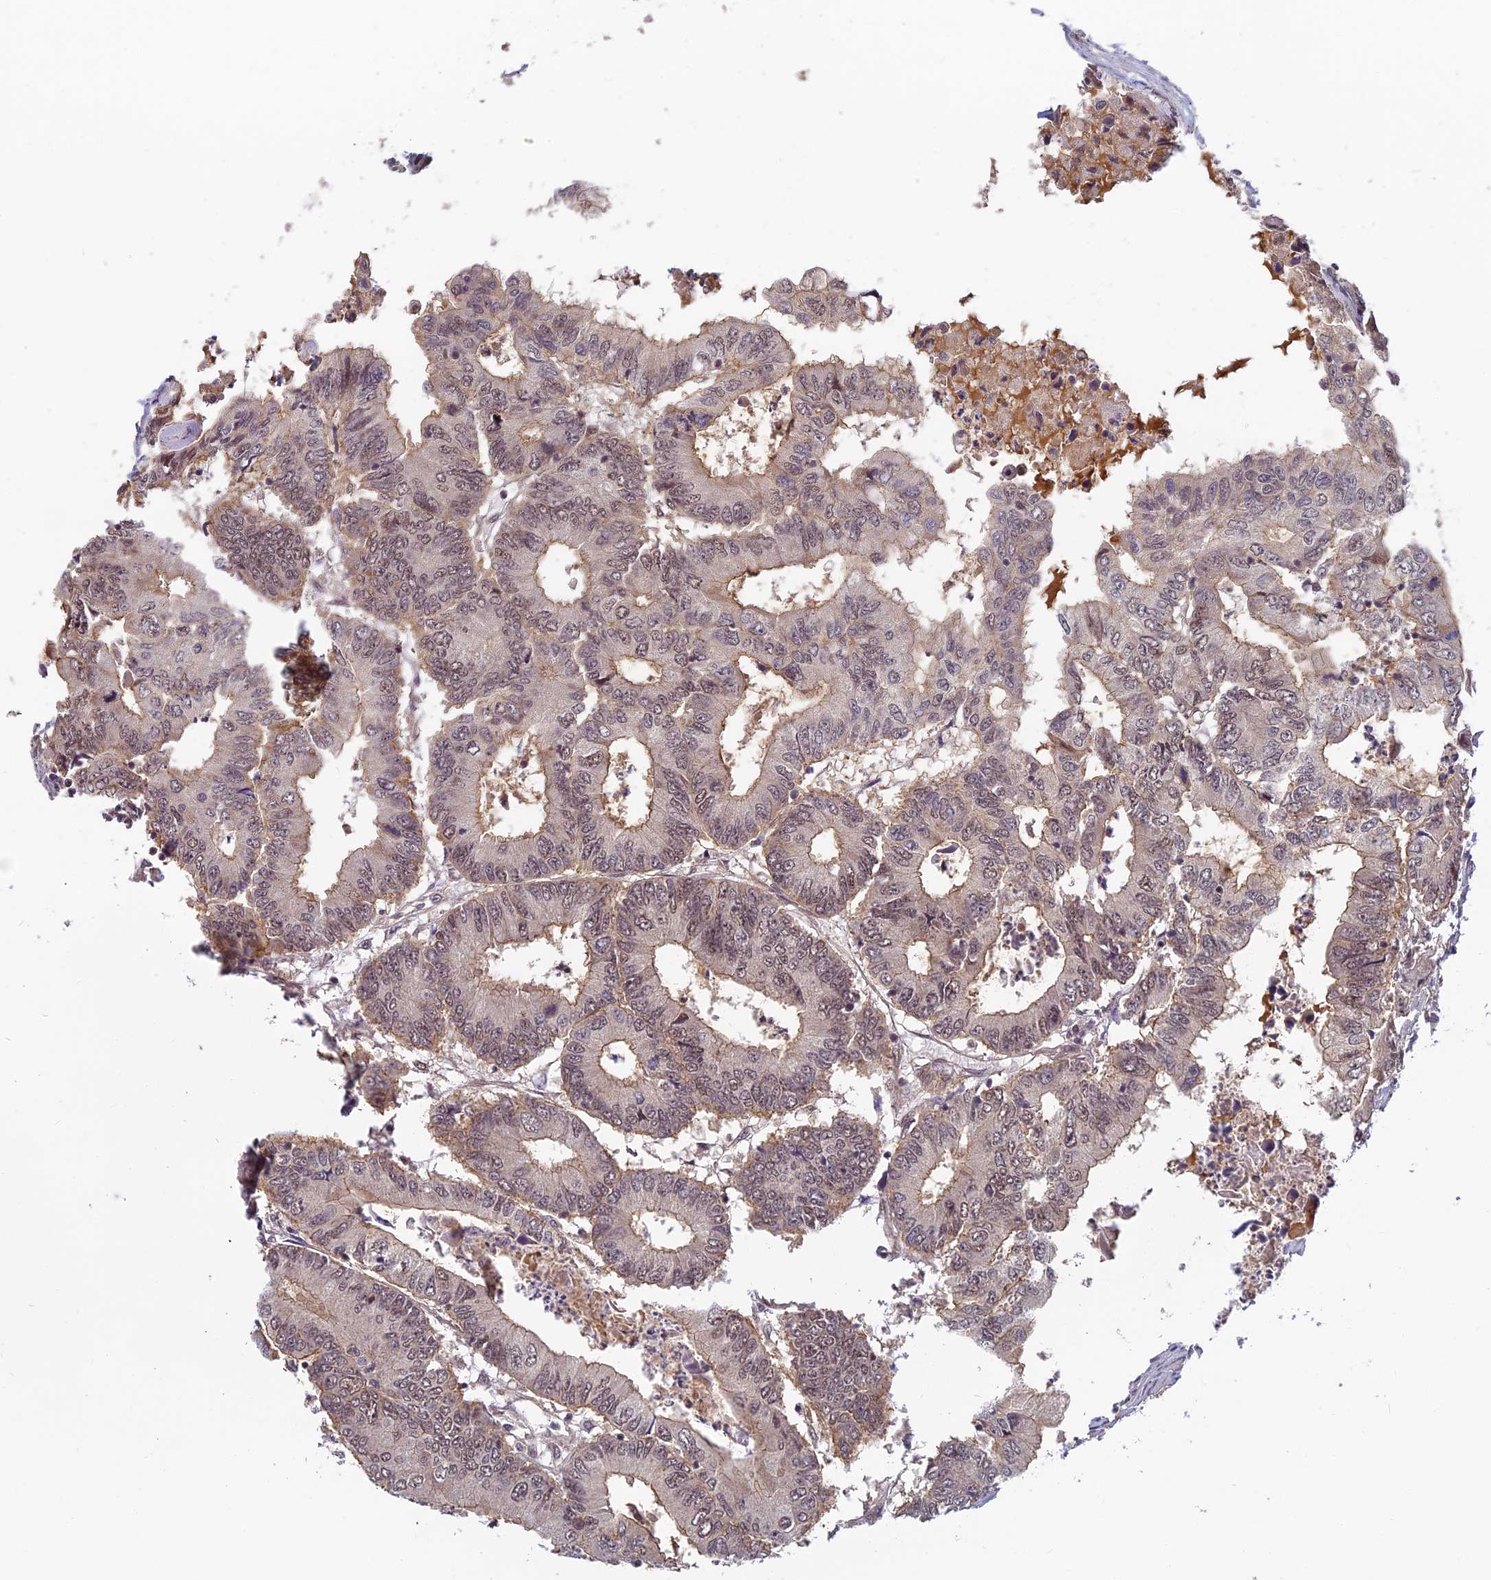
{"staining": {"intensity": "weak", "quantity": "25%-75%", "location": "cytoplasmic/membranous"}, "tissue": "colorectal cancer", "cell_type": "Tumor cells", "image_type": "cancer", "snomed": [{"axis": "morphology", "description": "Adenocarcinoma, NOS"}, {"axis": "topography", "description": "Colon"}], "caption": "Weak cytoplasmic/membranous staining is identified in approximately 25%-75% of tumor cells in colorectal cancer (adenocarcinoma).", "gene": "PIKFYVE", "patient": {"sex": "male", "age": 85}}